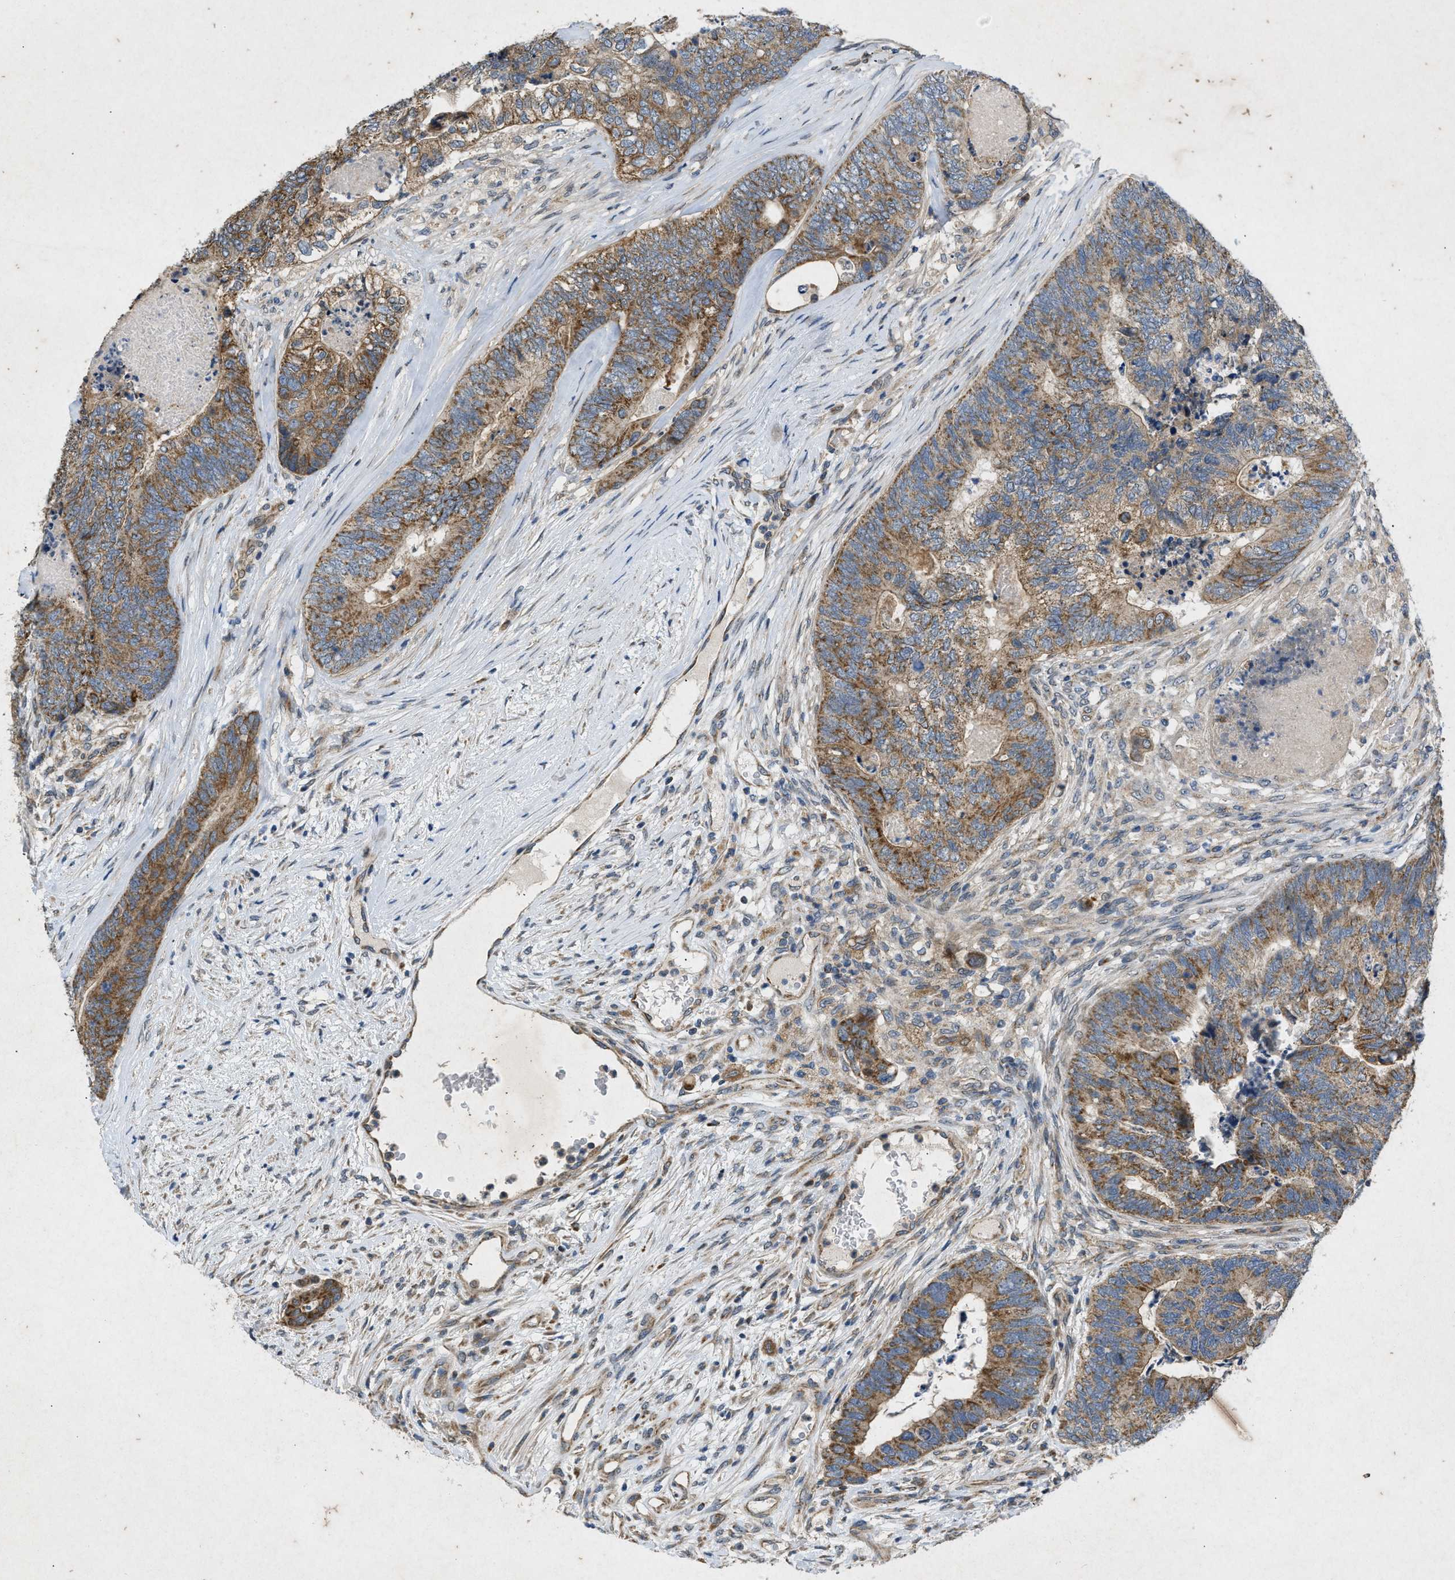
{"staining": {"intensity": "moderate", "quantity": ">75%", "location": "cytoplasmic/membranous"}, "tissue": "colorectal cancer", "cell_type": "Tumor cells", "image_type": "cancer", "snomed": [{"axis": "morphology", "description": "Adenocarcinoma, NOS"}, {"axis": "topography", "description": "Colon"}], "caption": "Human adenocarcinoma (colorectal) stained with a brown dye reveals moderate cytoplasmic/membranous positive staining in approximately >75% of tumor cells.", "gene": "PRKG2", "patient": {"sex": "female", "age": 67}}